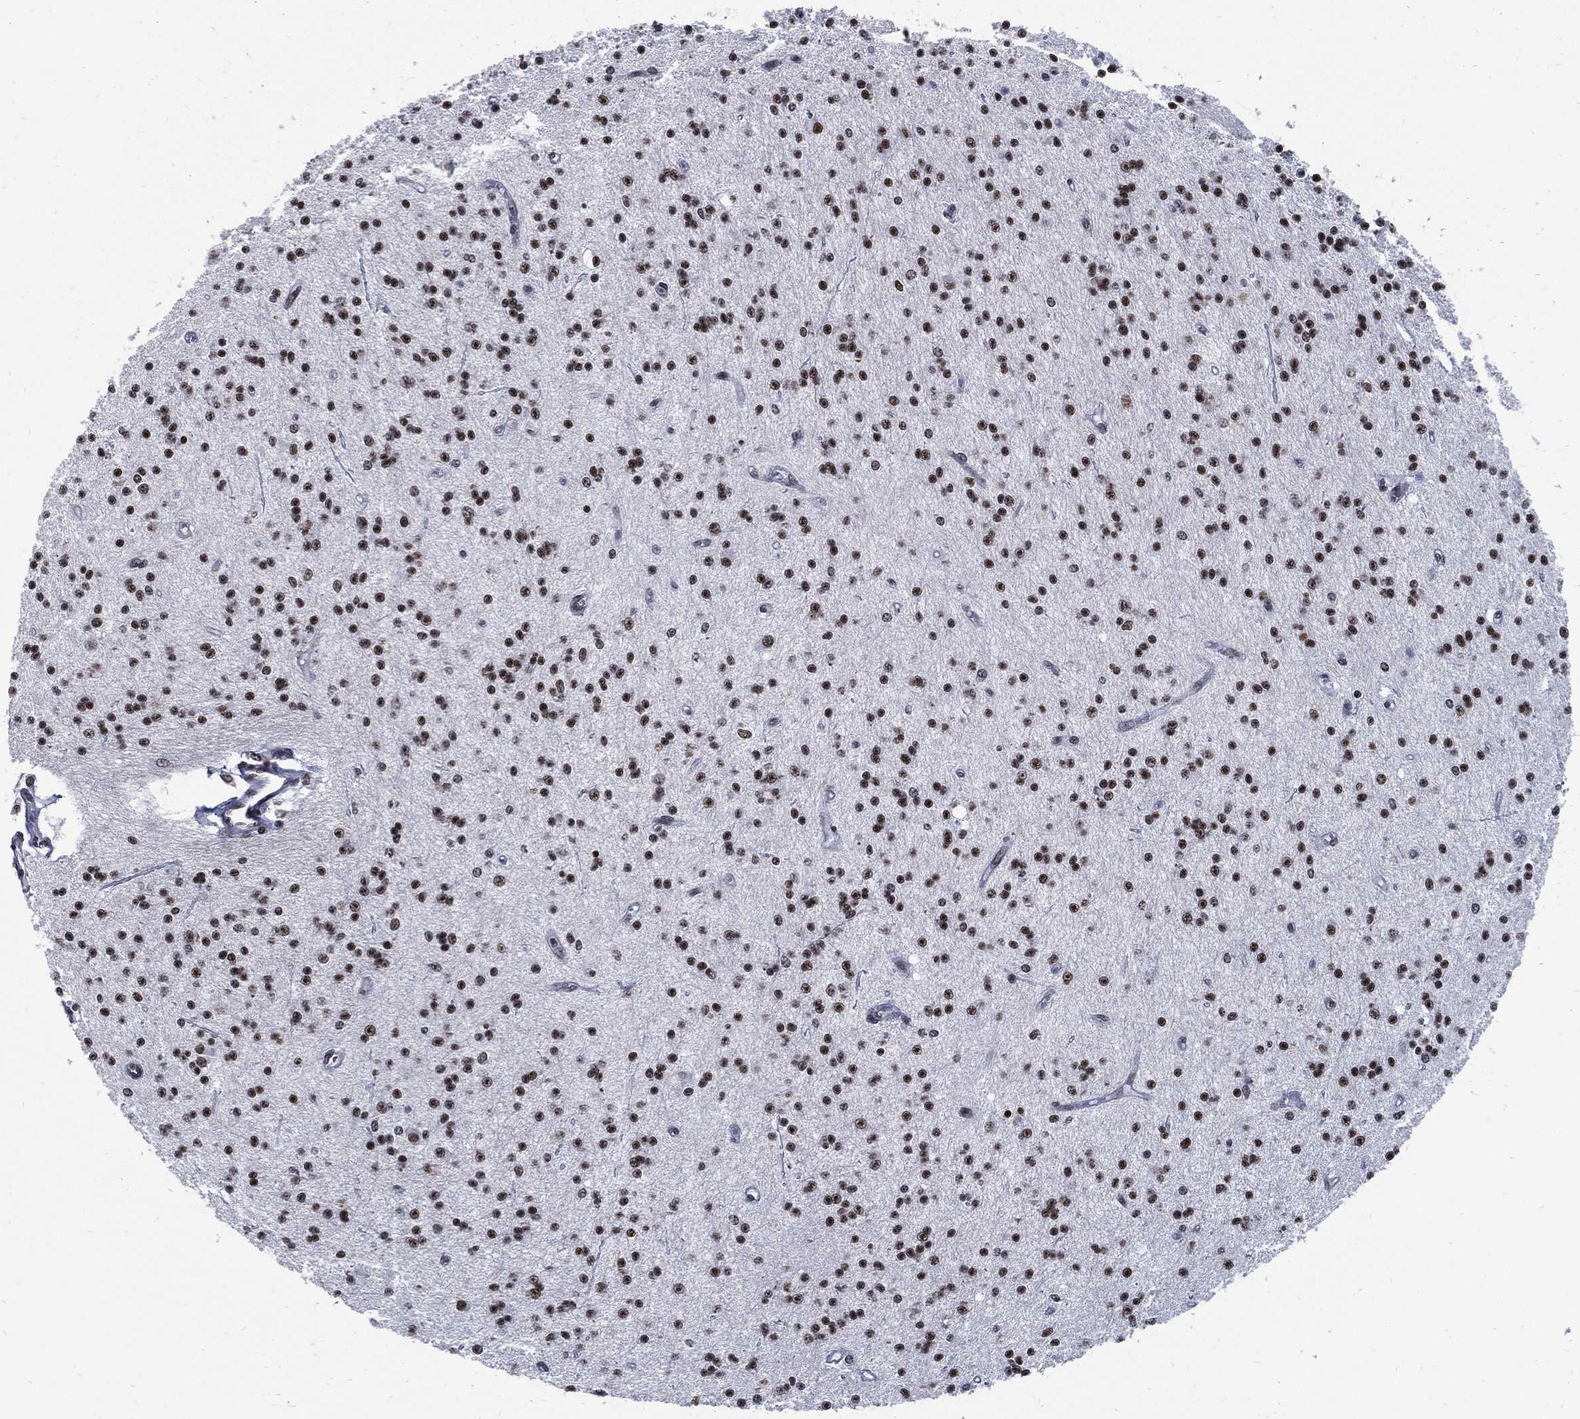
{"staining": {"intensity": "strong", "quantity": ">75%", "location": "nuclear"}, "tissue": "glioma", "cell_type": "Tumor cells", "image_type": "cancer", "snomed": [{"axis": "morphology", "description": "Glioma, malignant, Low grade"}, {"axis": "topography", "description": "Brain"}], "caption": "The image exhibits a brown stain indicating the presence of a protein in the nuclear of tumor cells in malignant low-grade glioma.", "gene": "TERF2", "patient": {"sex": "male", "age": 27}}